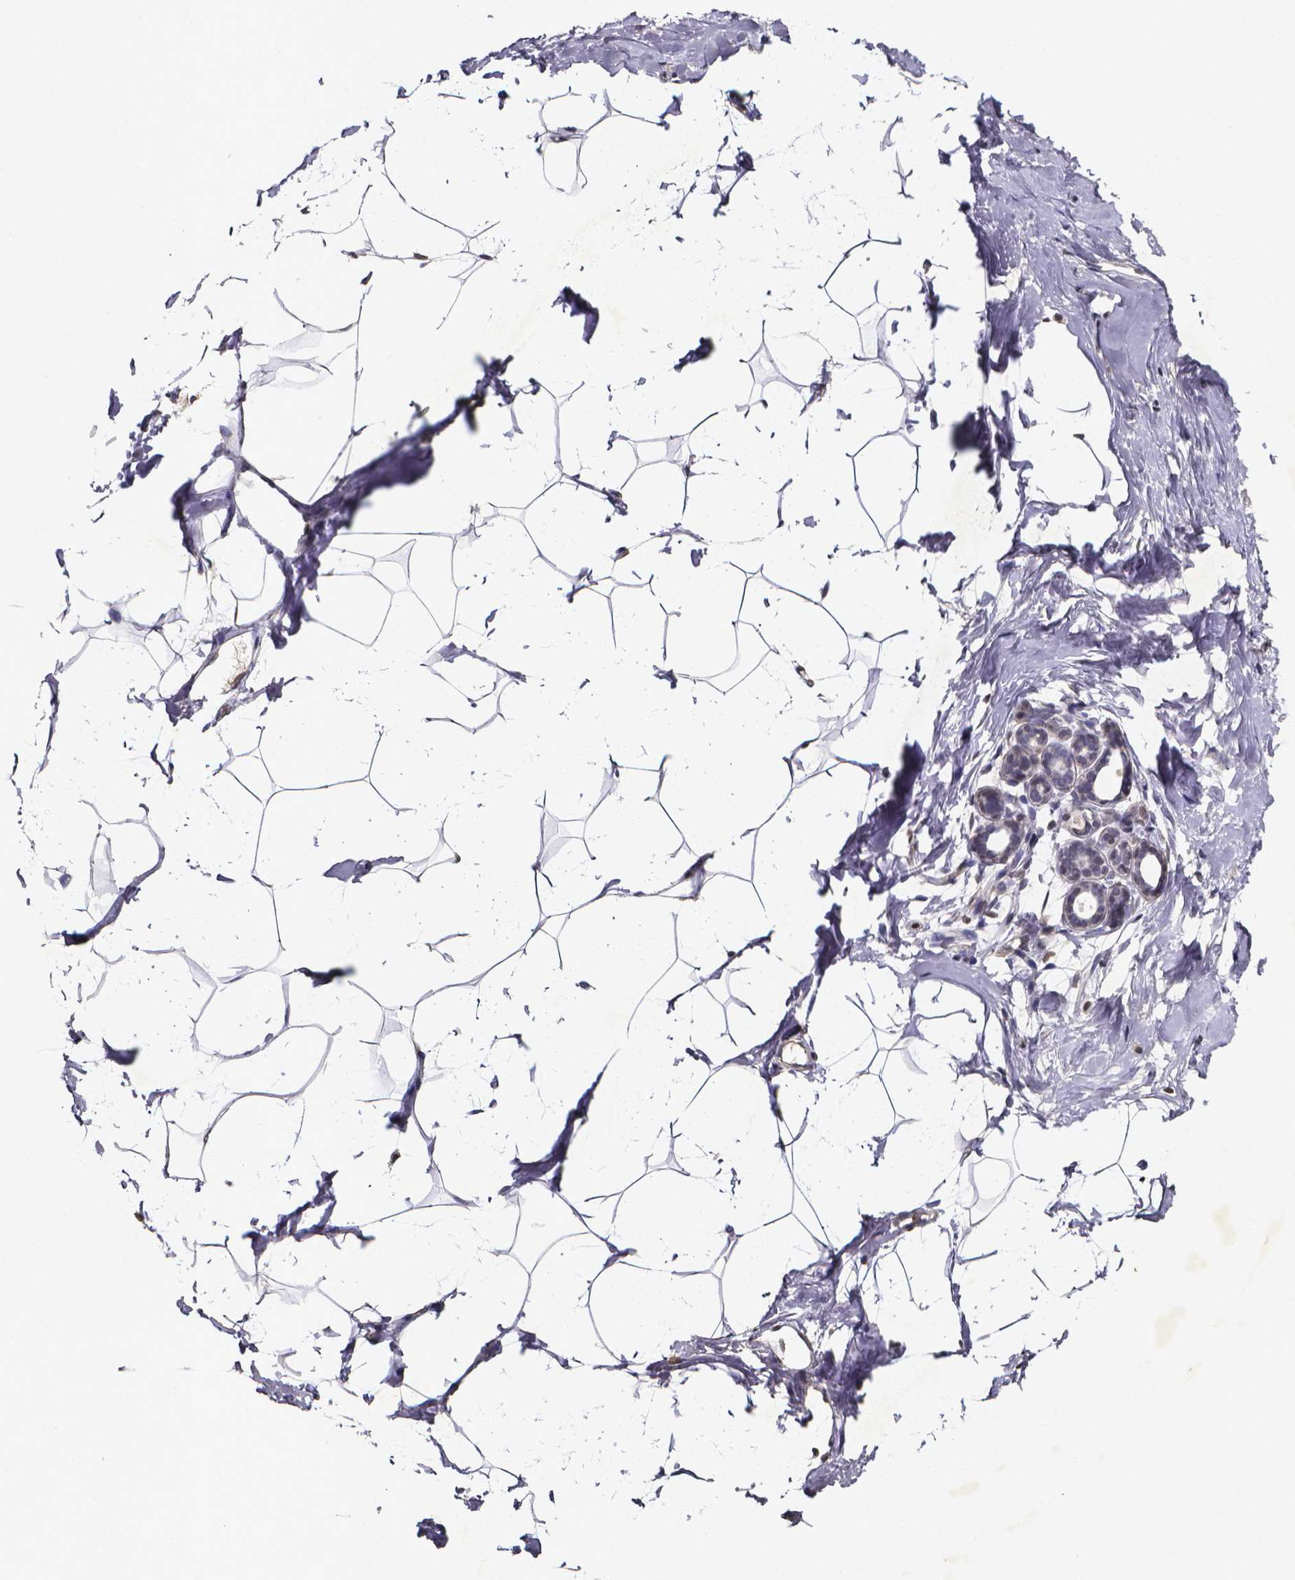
{"staining": {"intensity": "negative", "quantity": "none", "location": "none"}, "tissue": "breast", "cell_type": "Adipocytes", "image_type": "normal", "snomed": [{"axis": "morphology", "description": "Normal tissue, NOS"}, {"axis": "topography", "description": "Breast"}], "caption": "Immunohistochemistry histopathology image of benign human breast stained for a protein (brown), which displays no staining in adipocytes. Brightfield microscopy of IHC stained with DAB (brown) and hematoxylin (blue), captured at high magnification.", "gene": "TP73", "patient": {"sex": "female", "age": 32}}